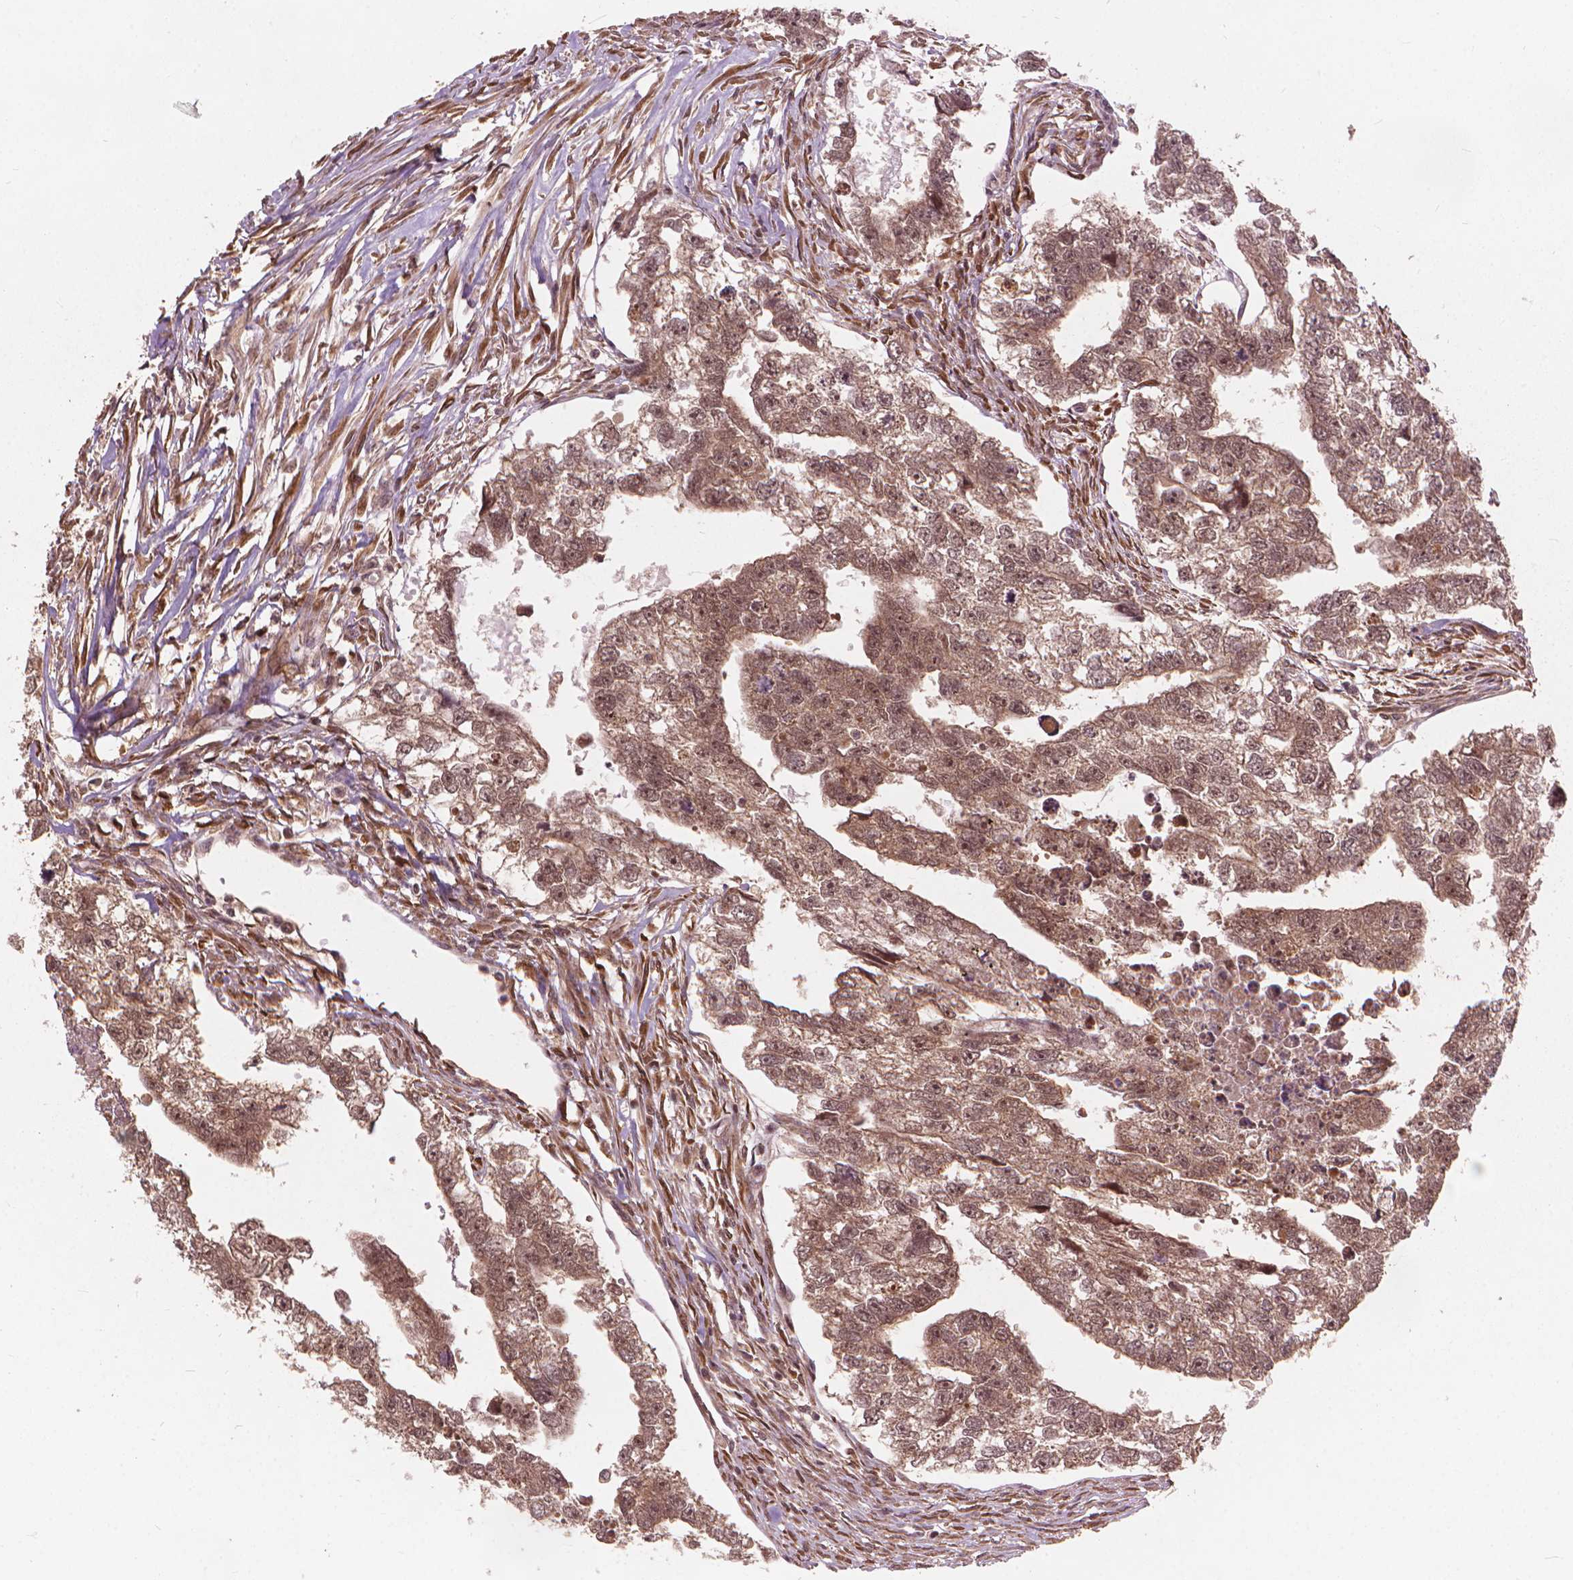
{"staining": {"intensity": "moderate", "quantity": ">75%", "location": "nuclear"}, "tissue": "testis cancer", "cell_type": "Tumor cells", "image_type": "cancer", "snomed": [{"axis": "morphology", "description": "Carcinoma, Embryonal, NOS"}, {"axis": "morphology", "description": "Teratoma, malignant, NOS"}, {"axis": "topography", "description": "Testis"}], "caption": "A medium amount of moderate nuclear positivity is appreciated in approximately >75% of tumor cells in testis cancer tissue. The protein is shown in brown color, while the nuclei are stained blue.", "gene": "SSU72", "patient": {"sex": "male", "age": 44}}